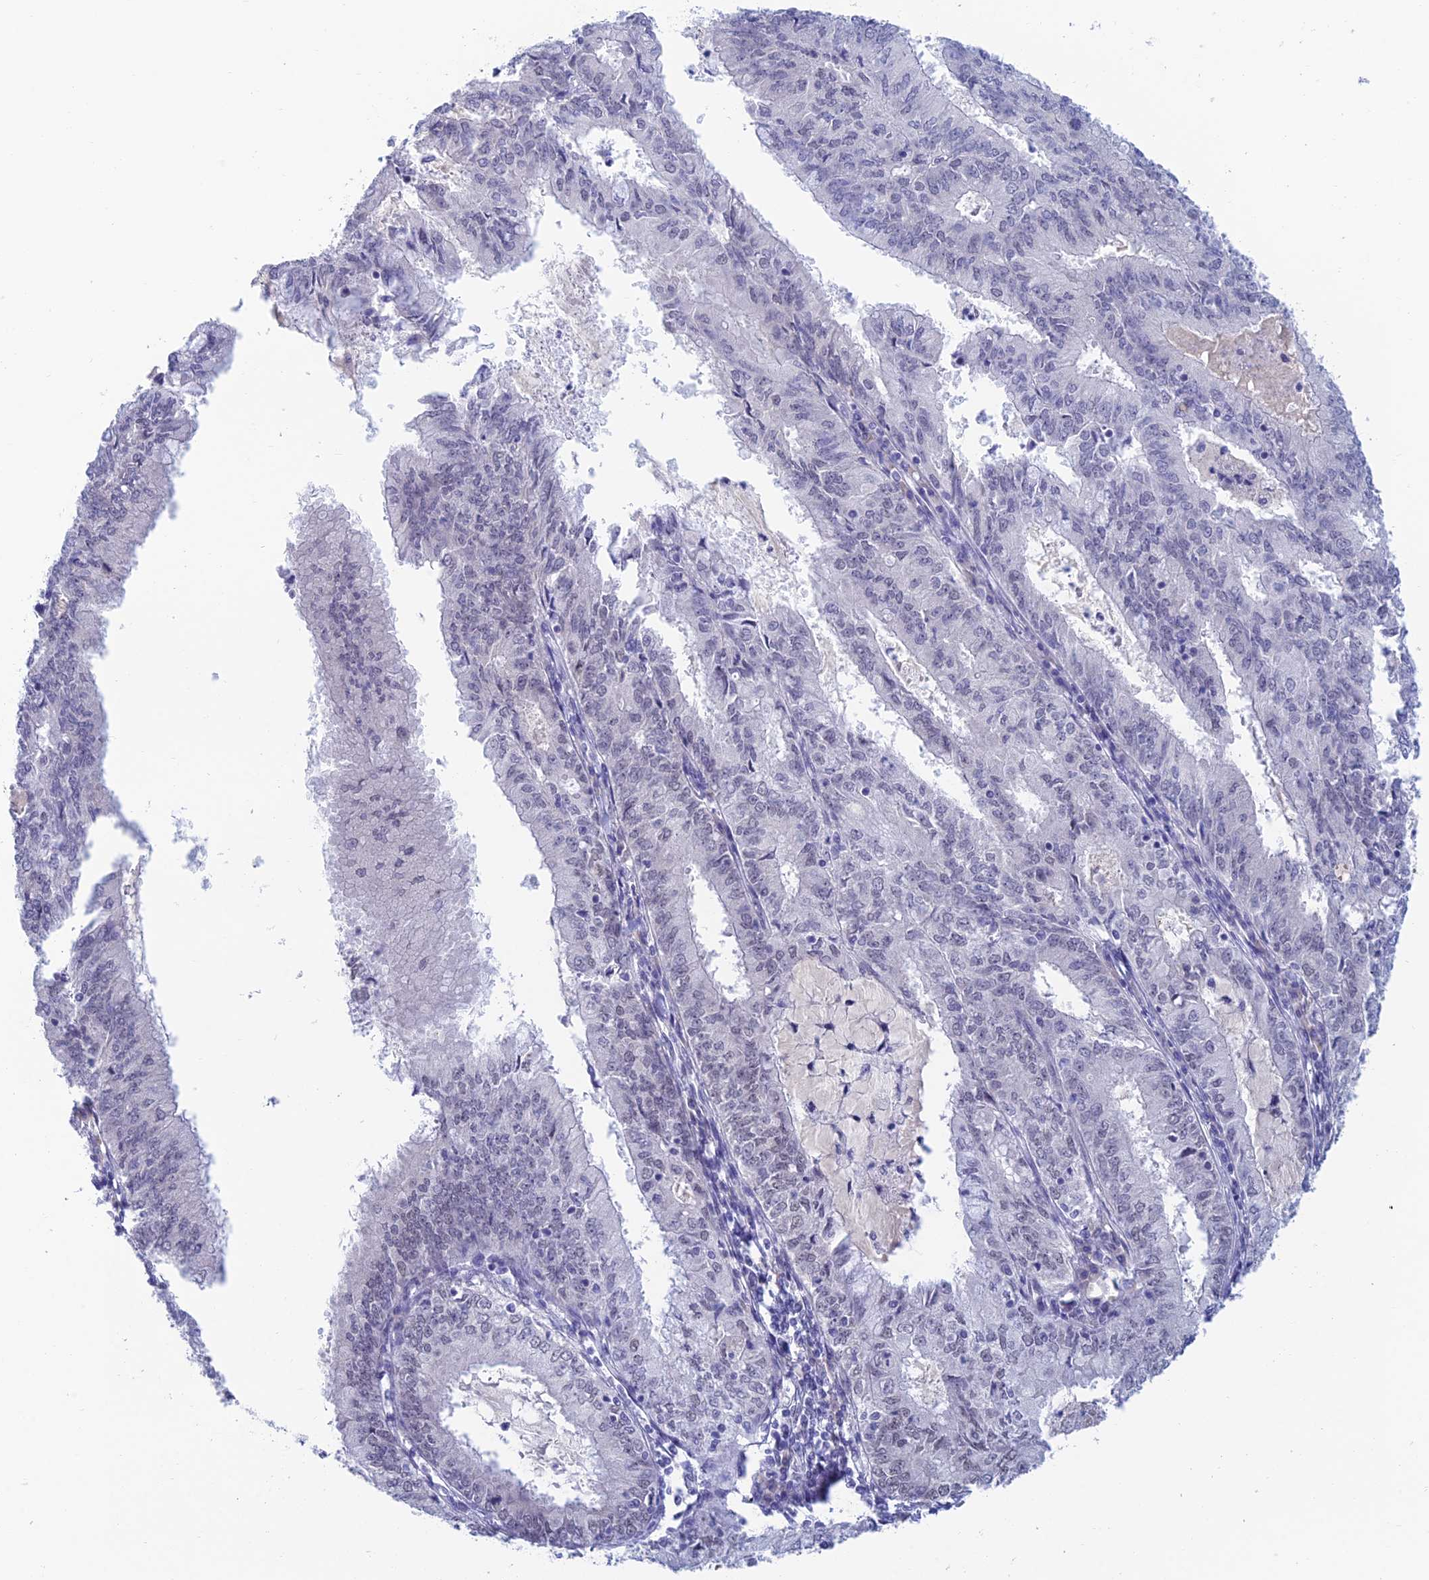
{"staining": {"intensity": "negative", "quantity": "none", "location": "none"}, "tissue": "endometrial cancer", "cell_type": "Tumor cells", "image_type": "cancer", "snomed": [{"axis": "morphology", "description": "Adenocarcinoma, NOS"}, {"axis": "topography", "description": "Endometrium"}], "caption": "IHC of endometrial cancer (adenocarcinoma) reveals no staining in tumor cells. Brightfield microscopy of IHC stained with DAB (3,3'-diaminobenzidine) (brown) and hematoxylin (blue), captured at high magnification.", "gene": "NABP2", "patient": {"sex": "female", "age": 57}}